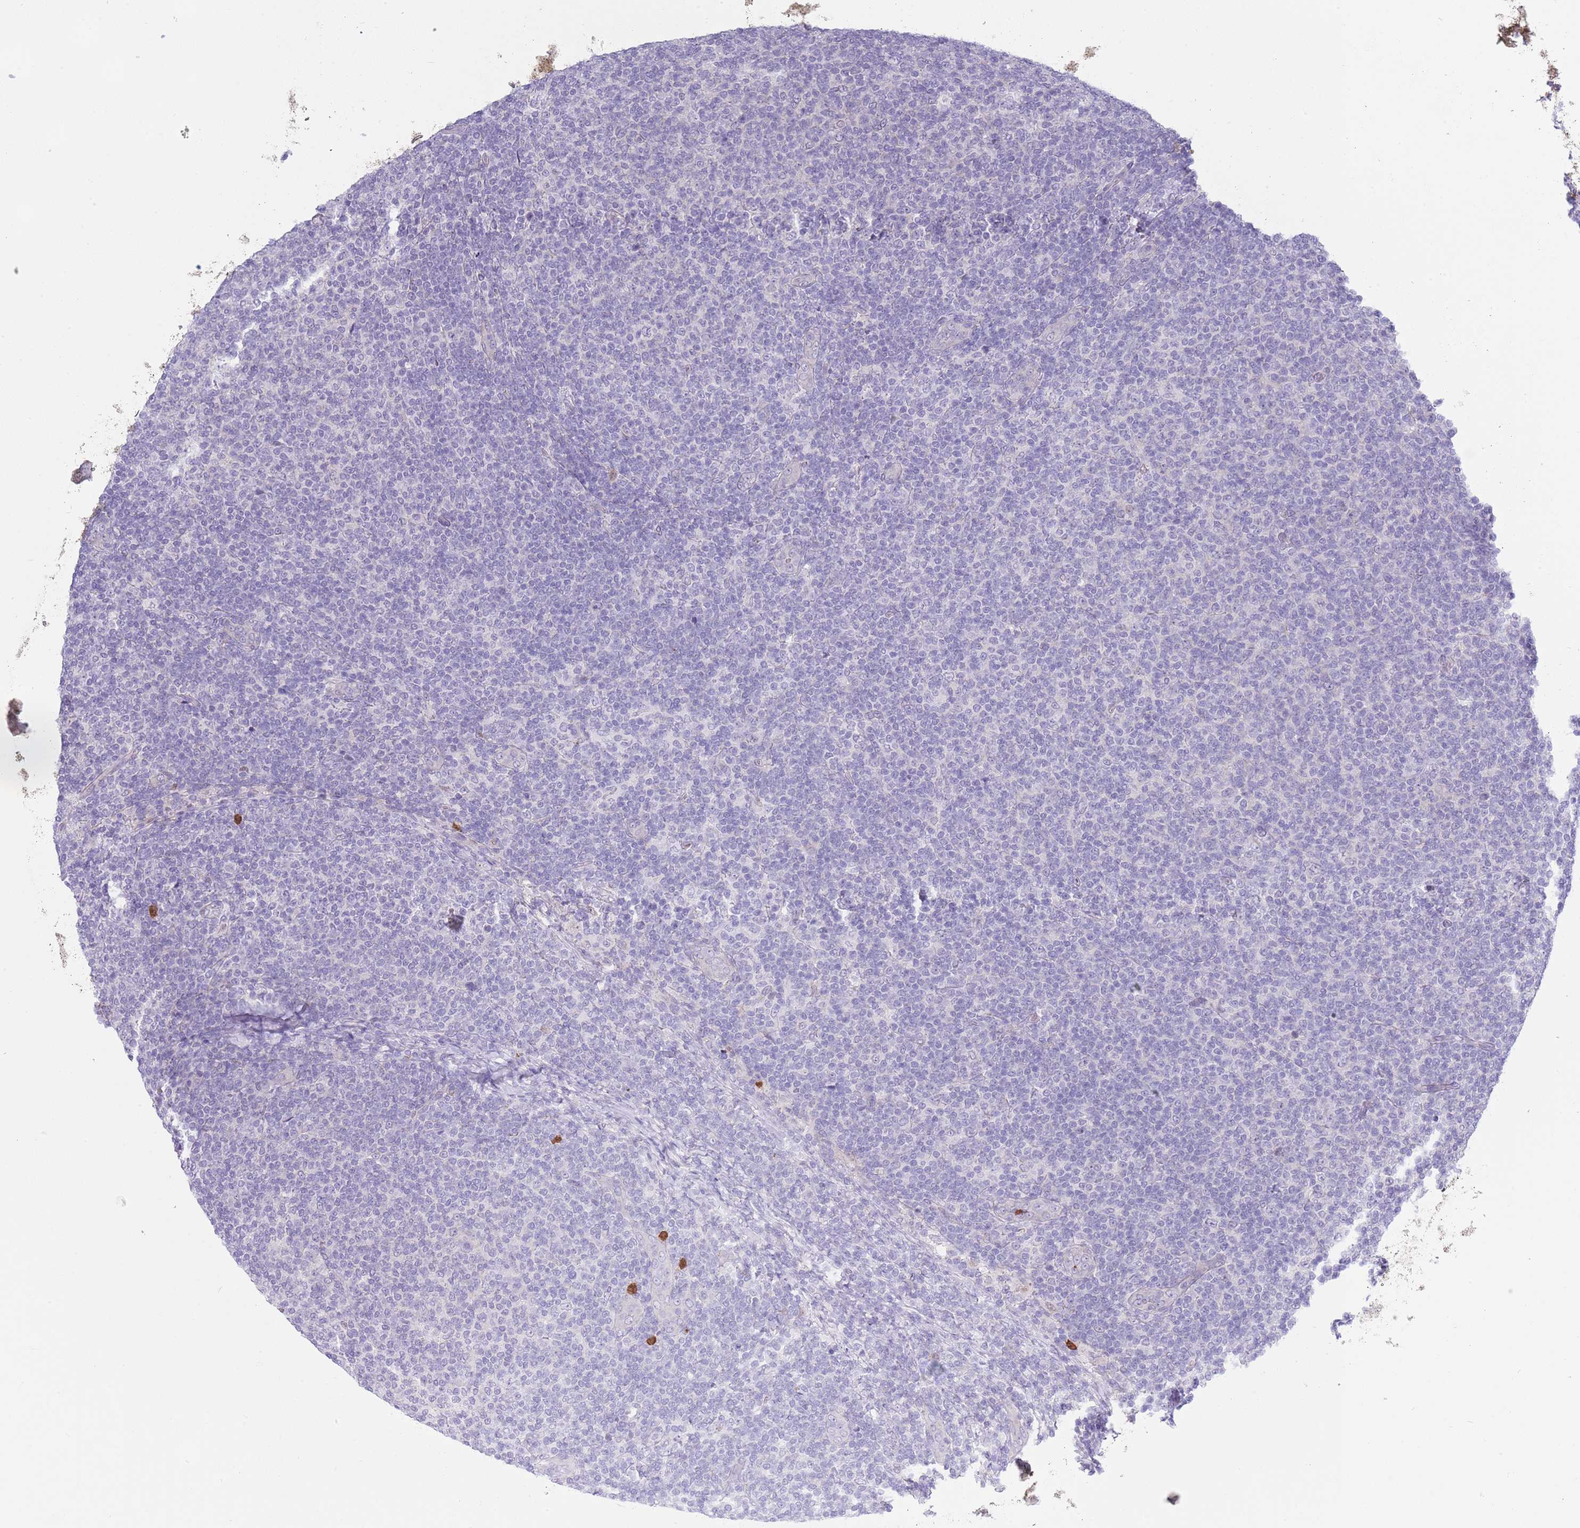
{"staining": {"intensity": "negative", "quantity": "none", "location": "none"}, "tissue": "lymphoma", "cell_type": "Tumor cells", "image_type": "cancer", "snomed": [{"axis": "morphology", "description": "Malignant lymphoma, non-Hodgkin's type, Low grade"}, {"axis": "topography", "description": "Lymph node"}], "caption": "High magnification brightfield microscopy of malignant lymphoma, non-Hodgkin's type (low-grade) stained with DAB (brown) and counterstained with hematoxylin (blue): tumor cells show no significant positivity.", "gene": "ZFP2", "patient": {"sex": "male", "age": 66}}